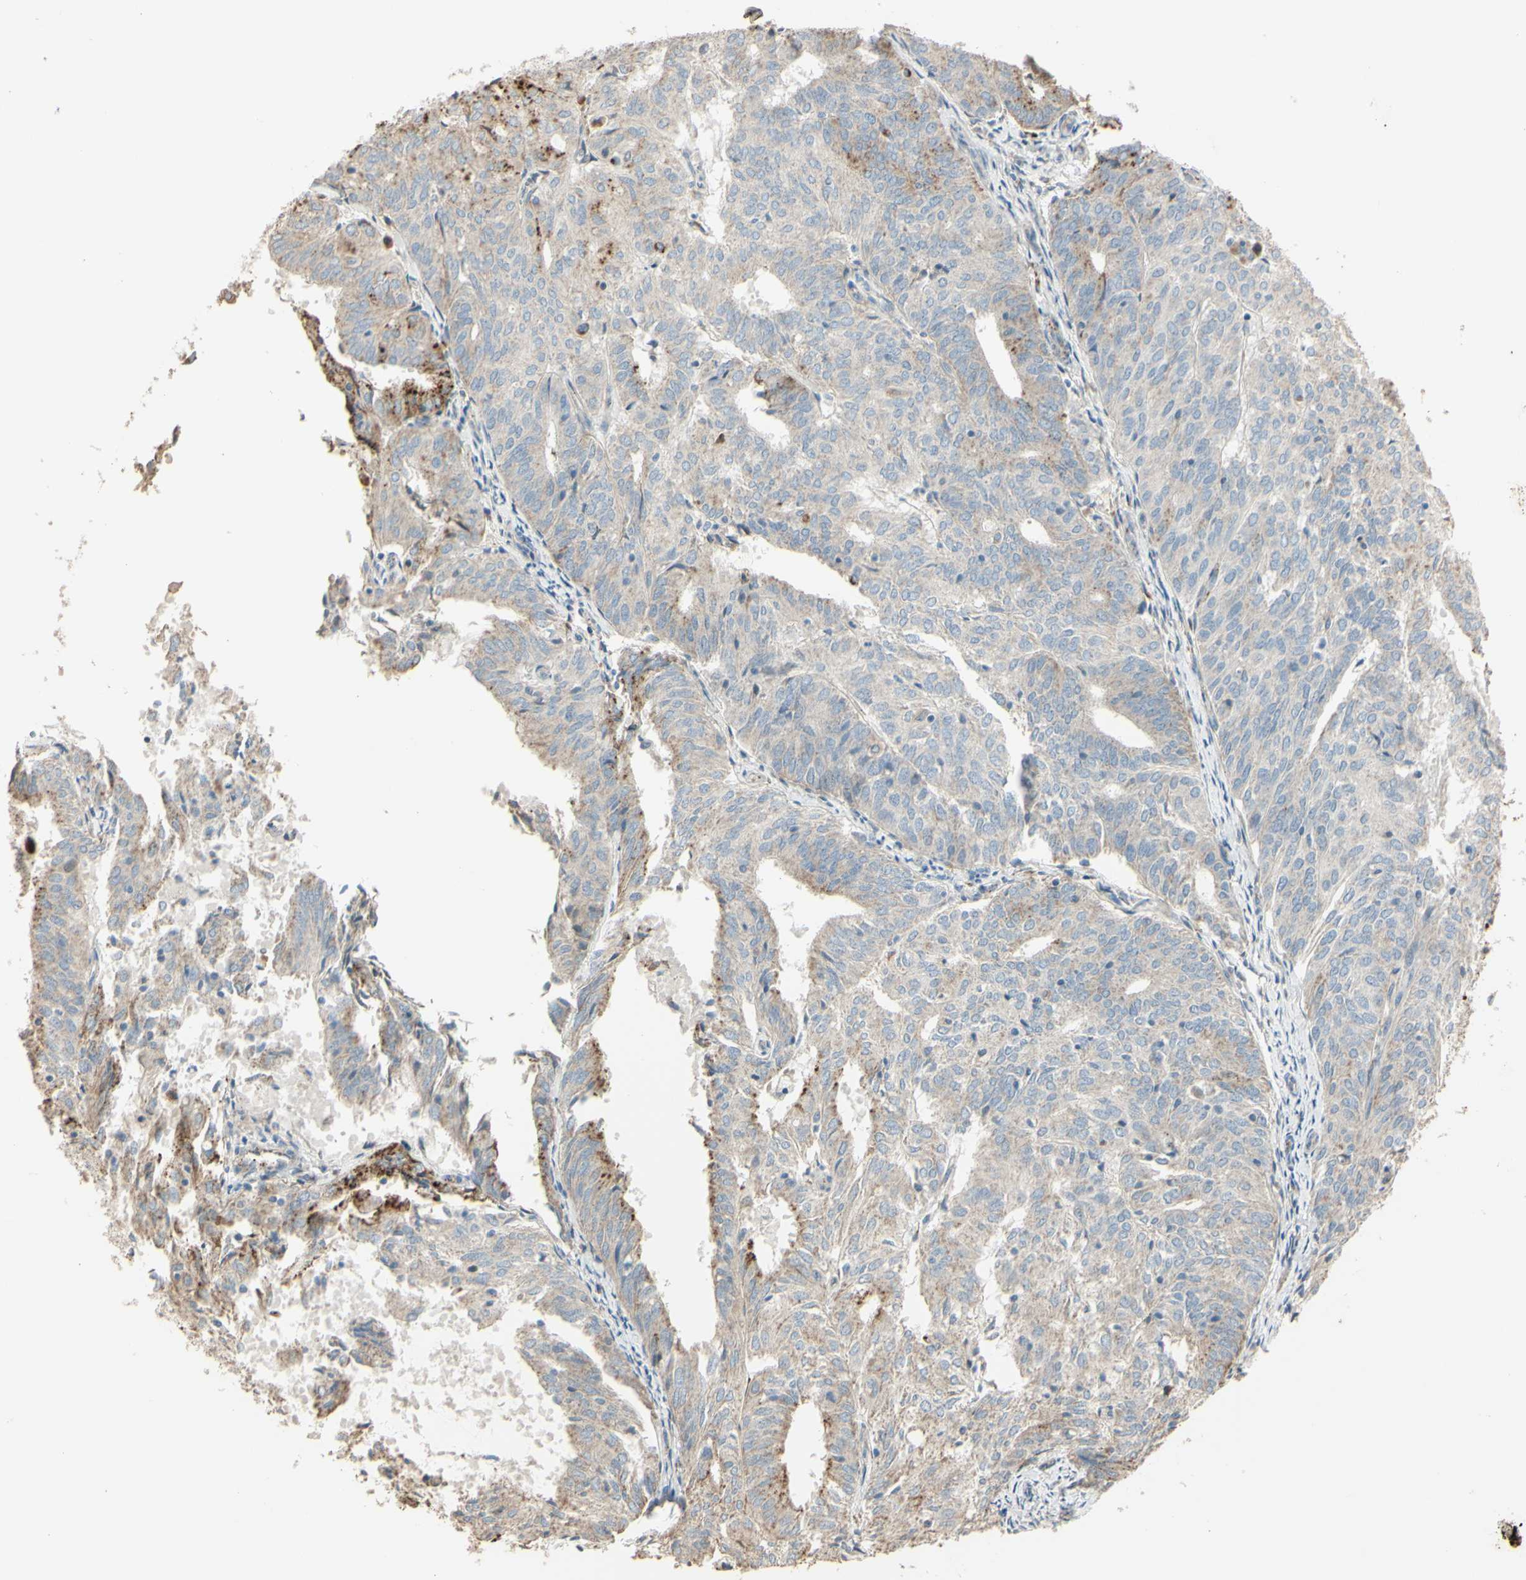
{"staining": {"intensity": "weak", "quantity": ">75%", "location": "cytoplasmic/membranous"}, "tissue": "endometrial cancer", "cell_type": "Tumor cells", "image_type": "cancer", "snomed": [{"axis": "morphology", "description": "Adenocarcinoma, NOS"}, {"axis": "topography", "description": "Uterus"}], "caption": "Endometrial cancer tissue exhibits weak cytoplasmic/membranous expression in about >75% of tumor cells The staining is performed using DAB brown chromogen to label protein expression. The nuclei are counter-stained blue using hematoxylin.", "gene": "ANGPTL1", "patient": {"sex": "female", "age": 60}}